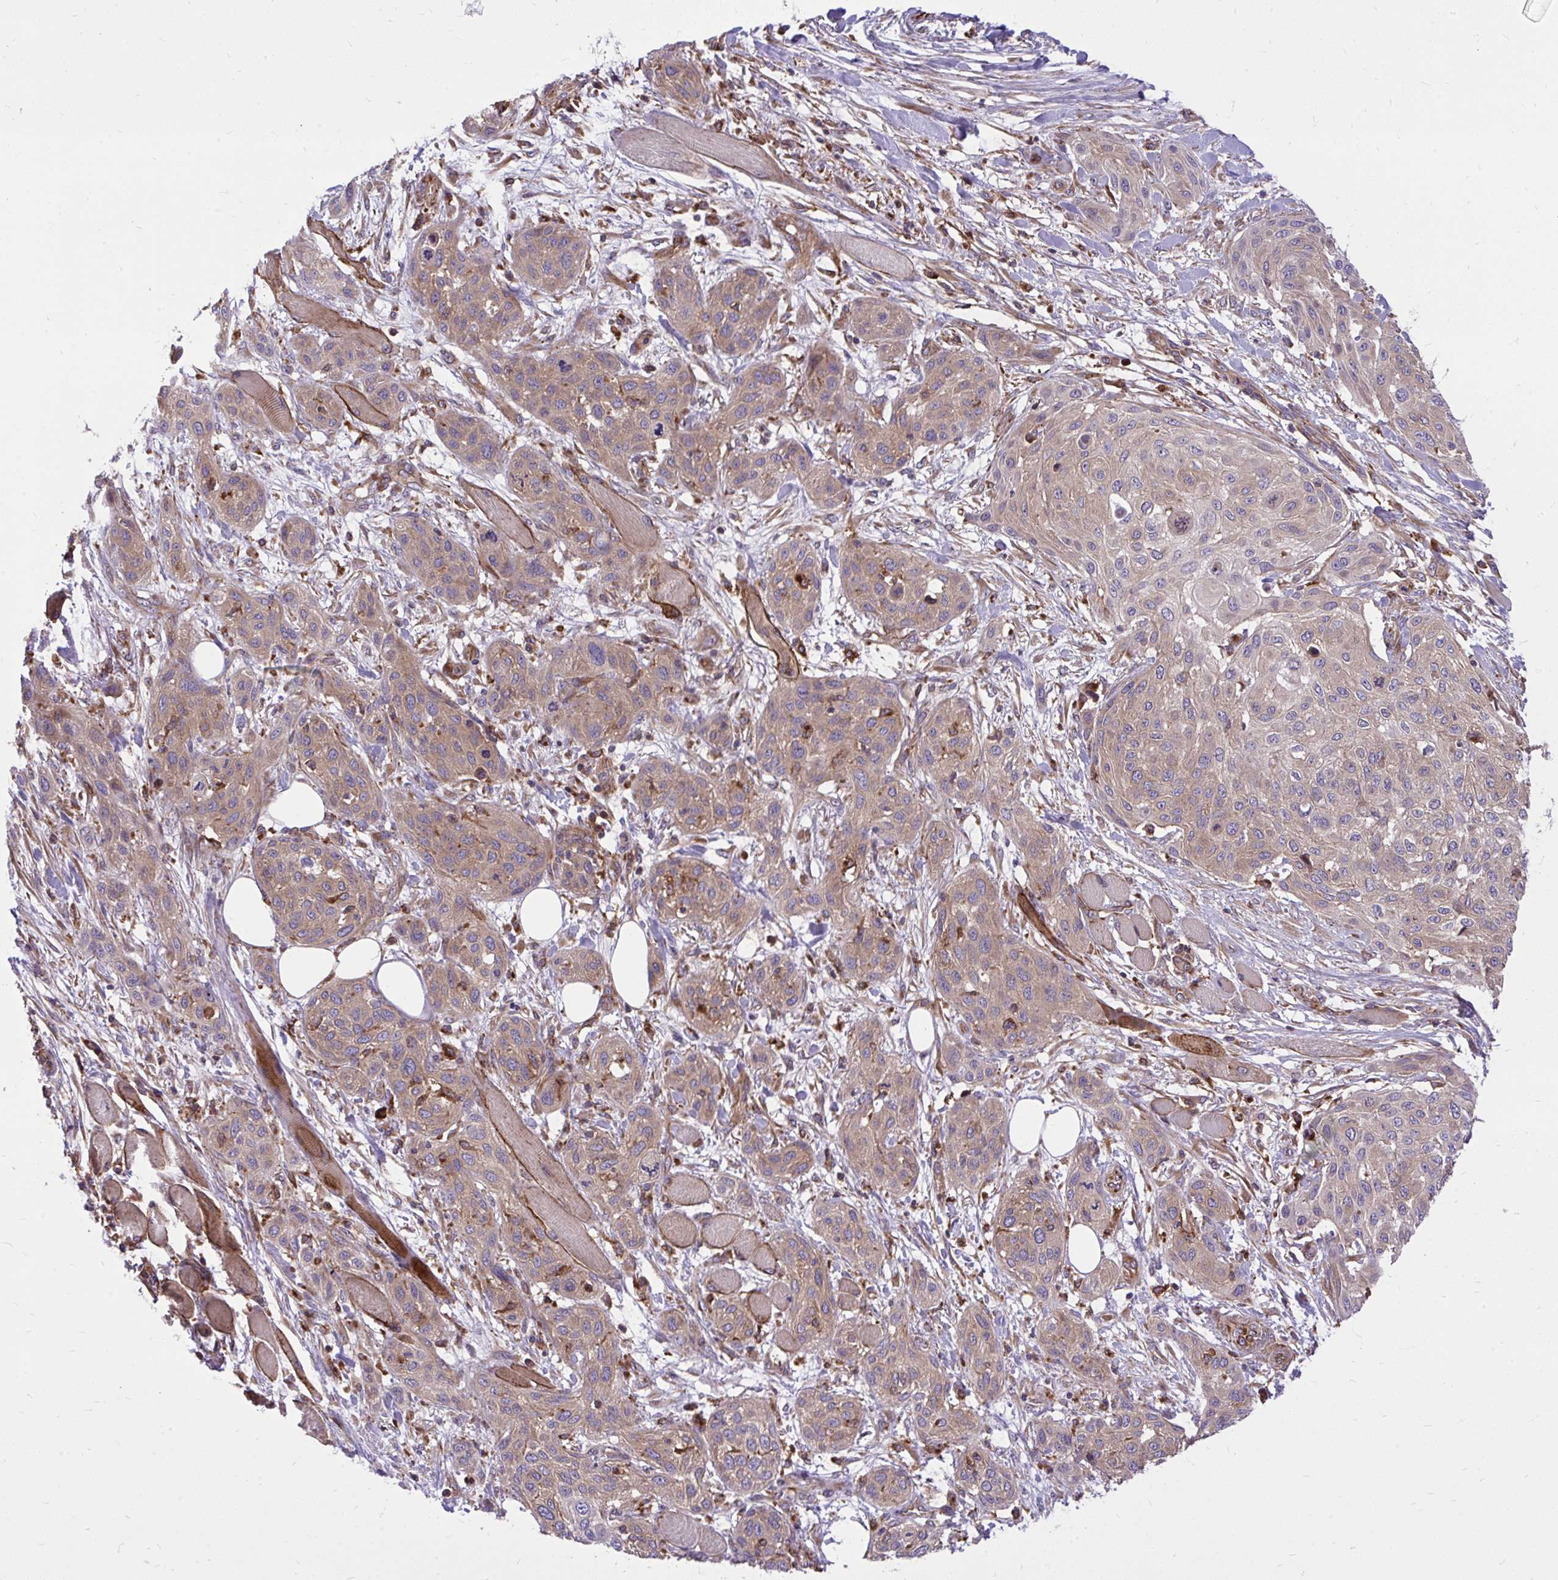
{"staining": {"intensity": "weak", "quantity": ">75%", "location": "cytoplasmic/membranous"}, "tissue": "skin cancer", "cell_type": "Tumor cells", "image_type": "cancer", "snomed": [{"axis": "morphology", "description": "Squamous cell carcinoma, NOS"}, {"axis": "topography", "description": "Skin"}], "caption": "The image displays staining of squamous cell carcinoma (skin), revealing weak cytoplasmic/membranous protein staining (brown color) within tumor cells. (Brightfield microscopy of DAB IHC at high magnification).", "gene": "PAIP2", "patient": {"sex": "female", "age": 87}}